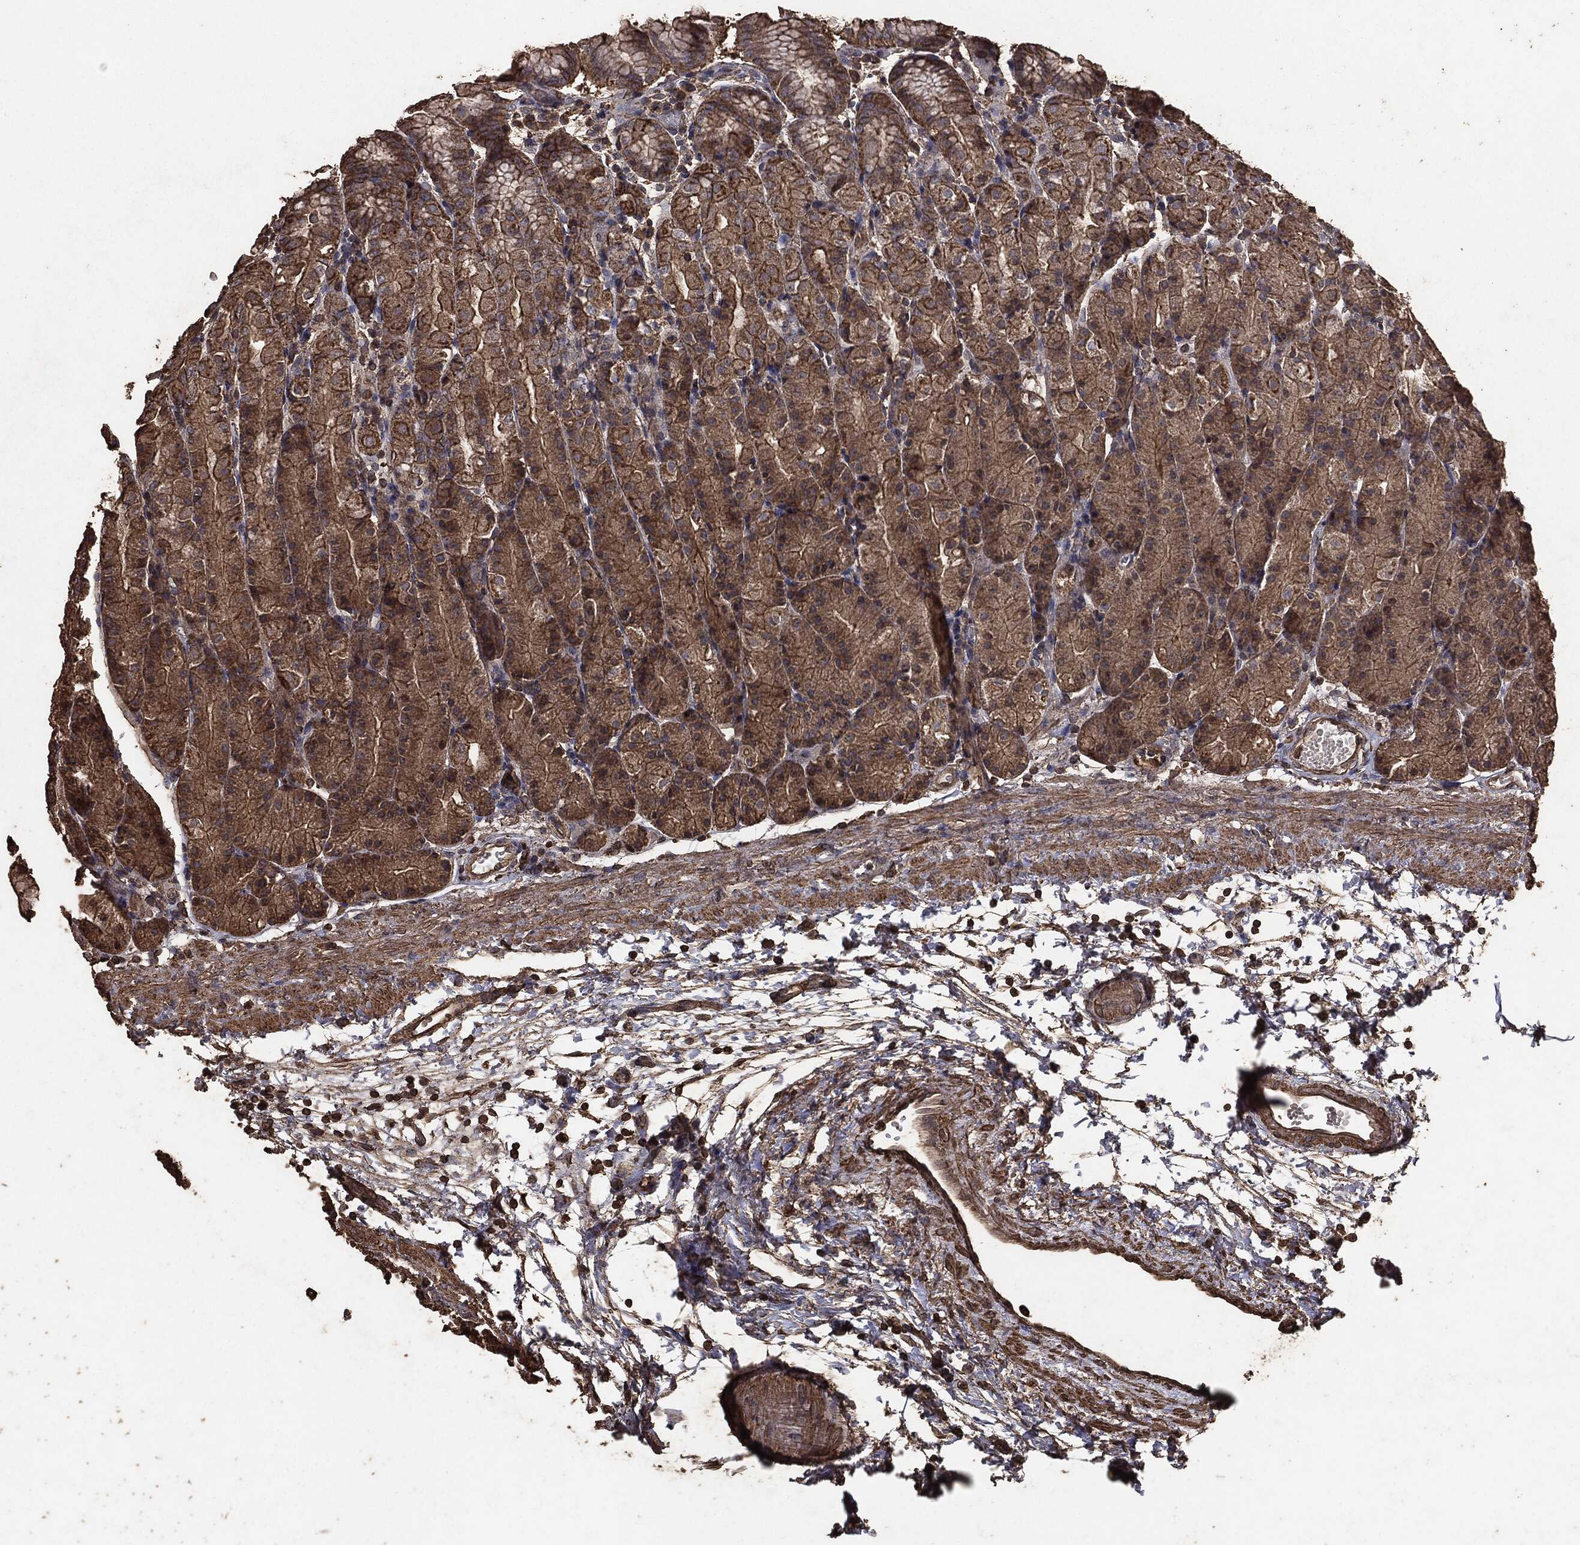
{"staining": {"intensity": "moderate", "quantity": ">75%", "location": "cytoplasmic/membranous"}, "tissue": "stomach", "cell_type": "Glandular cells", "image_type": "normal", "snomed": [{"axis": "morphology", "description": "Normal tissue, NOS"}, {"axis": "morphology", "description": "Adenocarcinoma, NOS"}, {"axis": "topography", "description": "Stomach"}], "caption": "Normal stomach reveals moderate cytoplasmic/membranous positivity in approximately >75% of glandular cells, visualized by immunohistochemistry. (Brightfield microscopy of DAB IHC at high magnification).", "gene": "MTOR", "patient": {"sex": "female", "age": 81}}